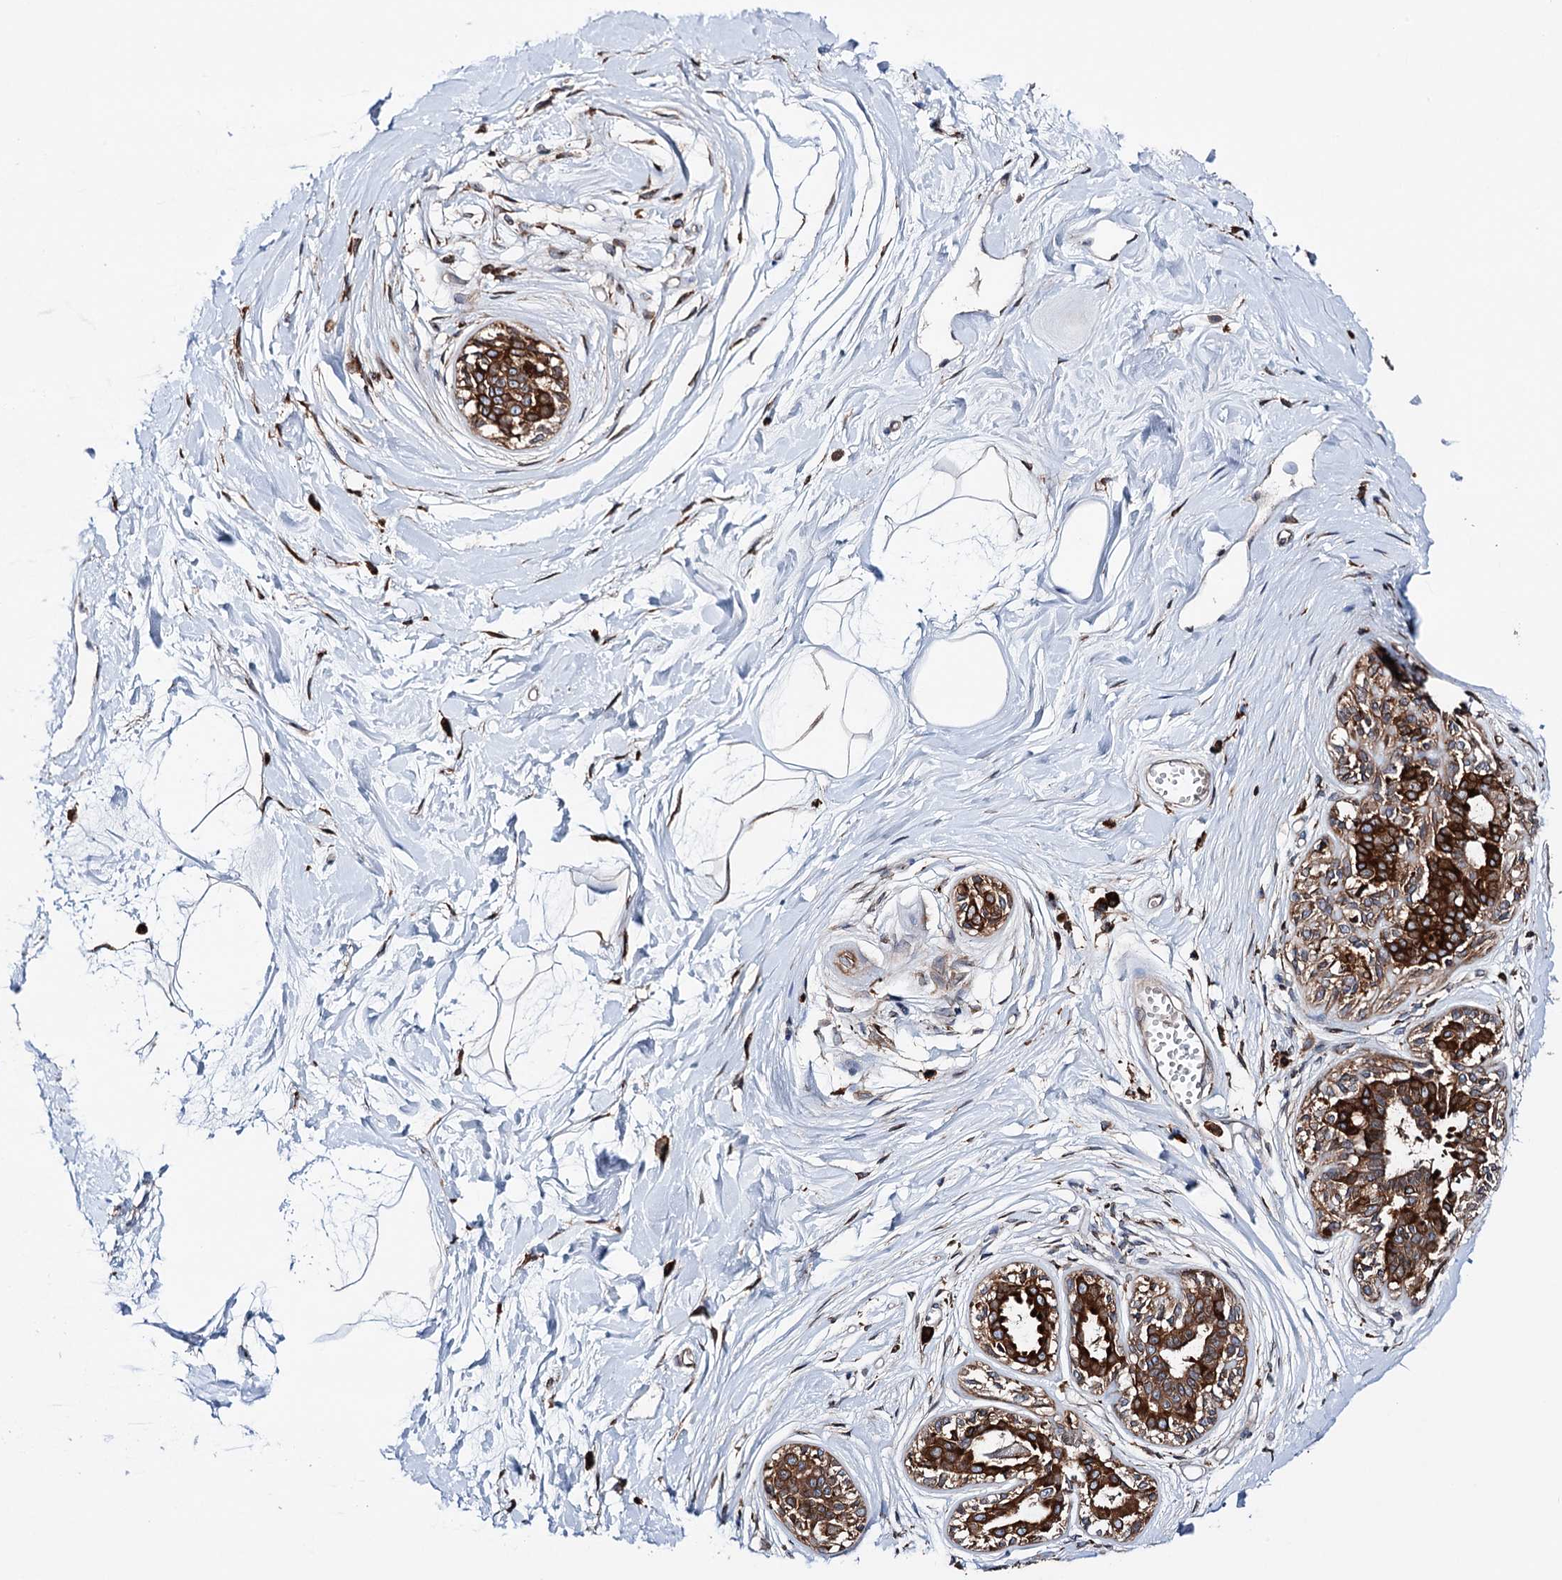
{"staining": {"intensity": "moderate", "quantity": "25%-75%", "location": "cytoplasmic/membranous"}, "tissue": "breast", "cell_type": "Adipocytes", "image_type": "normal", "snomed": [{"axis": "morphology", "description": "Normal tissue, NOS"}, {"axis": "topography", "description": "Breast"}], "caption": "A brown stain labels moderate cytoplasmic/membranous staining of a protein in adipocytes of normal human breast. (Stains: DAB in brown, nuclei in blue, Microscopy: brightfield microscopy at high magnification).", "gene": "ERP29", "patient": {"sex": "female", "age": 45}}